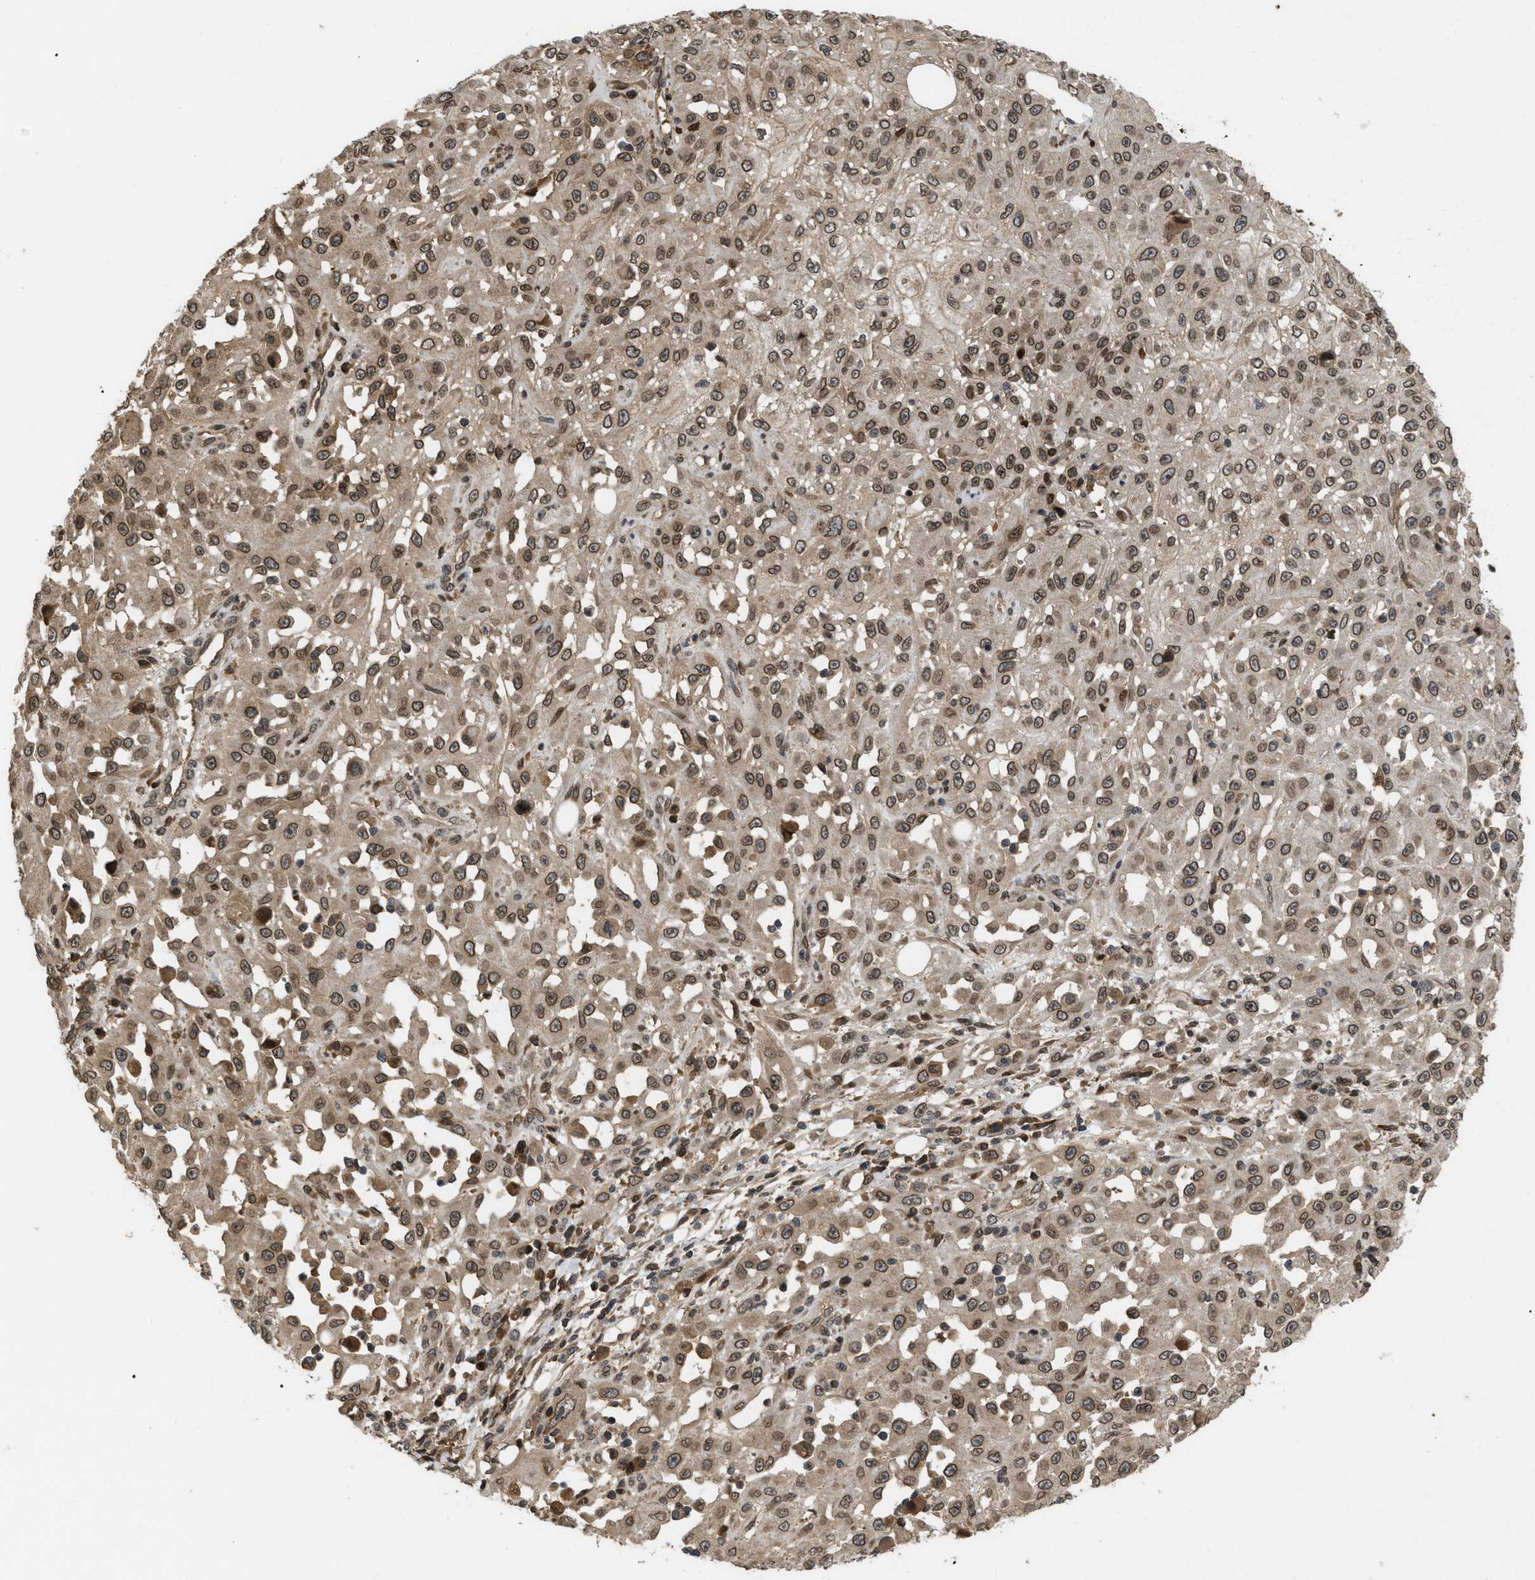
{"staining": {"intensity": "moderate", "quantity": ">75%", "location": "cytoplasmic/membranous,nuclear"}, "tissue": "skin cancer", "cell_type": "Tumor cells", "image_type": "cancer", "snomed": [{"axis": "morphology", "description": "Squamous cell carcinoma, NOS"}, {"axis": "morphology", "description": "Squamous cell carcinoma, metastatic, NOS"}, {"axis": "topography", "description": "Skin"}, {"axis": "topography", "description": "Lymph node"}], "caption": "IHC photomicrograph of skin squamous cell carcinoma stained for a protein (brown), which shows medium levels of moderate cytoplasmic/membranous and nuclear positivity in approximately >75% of tumor cells.", "gene": "CRY1", "patient": {"sex": "male", "age": 75}}